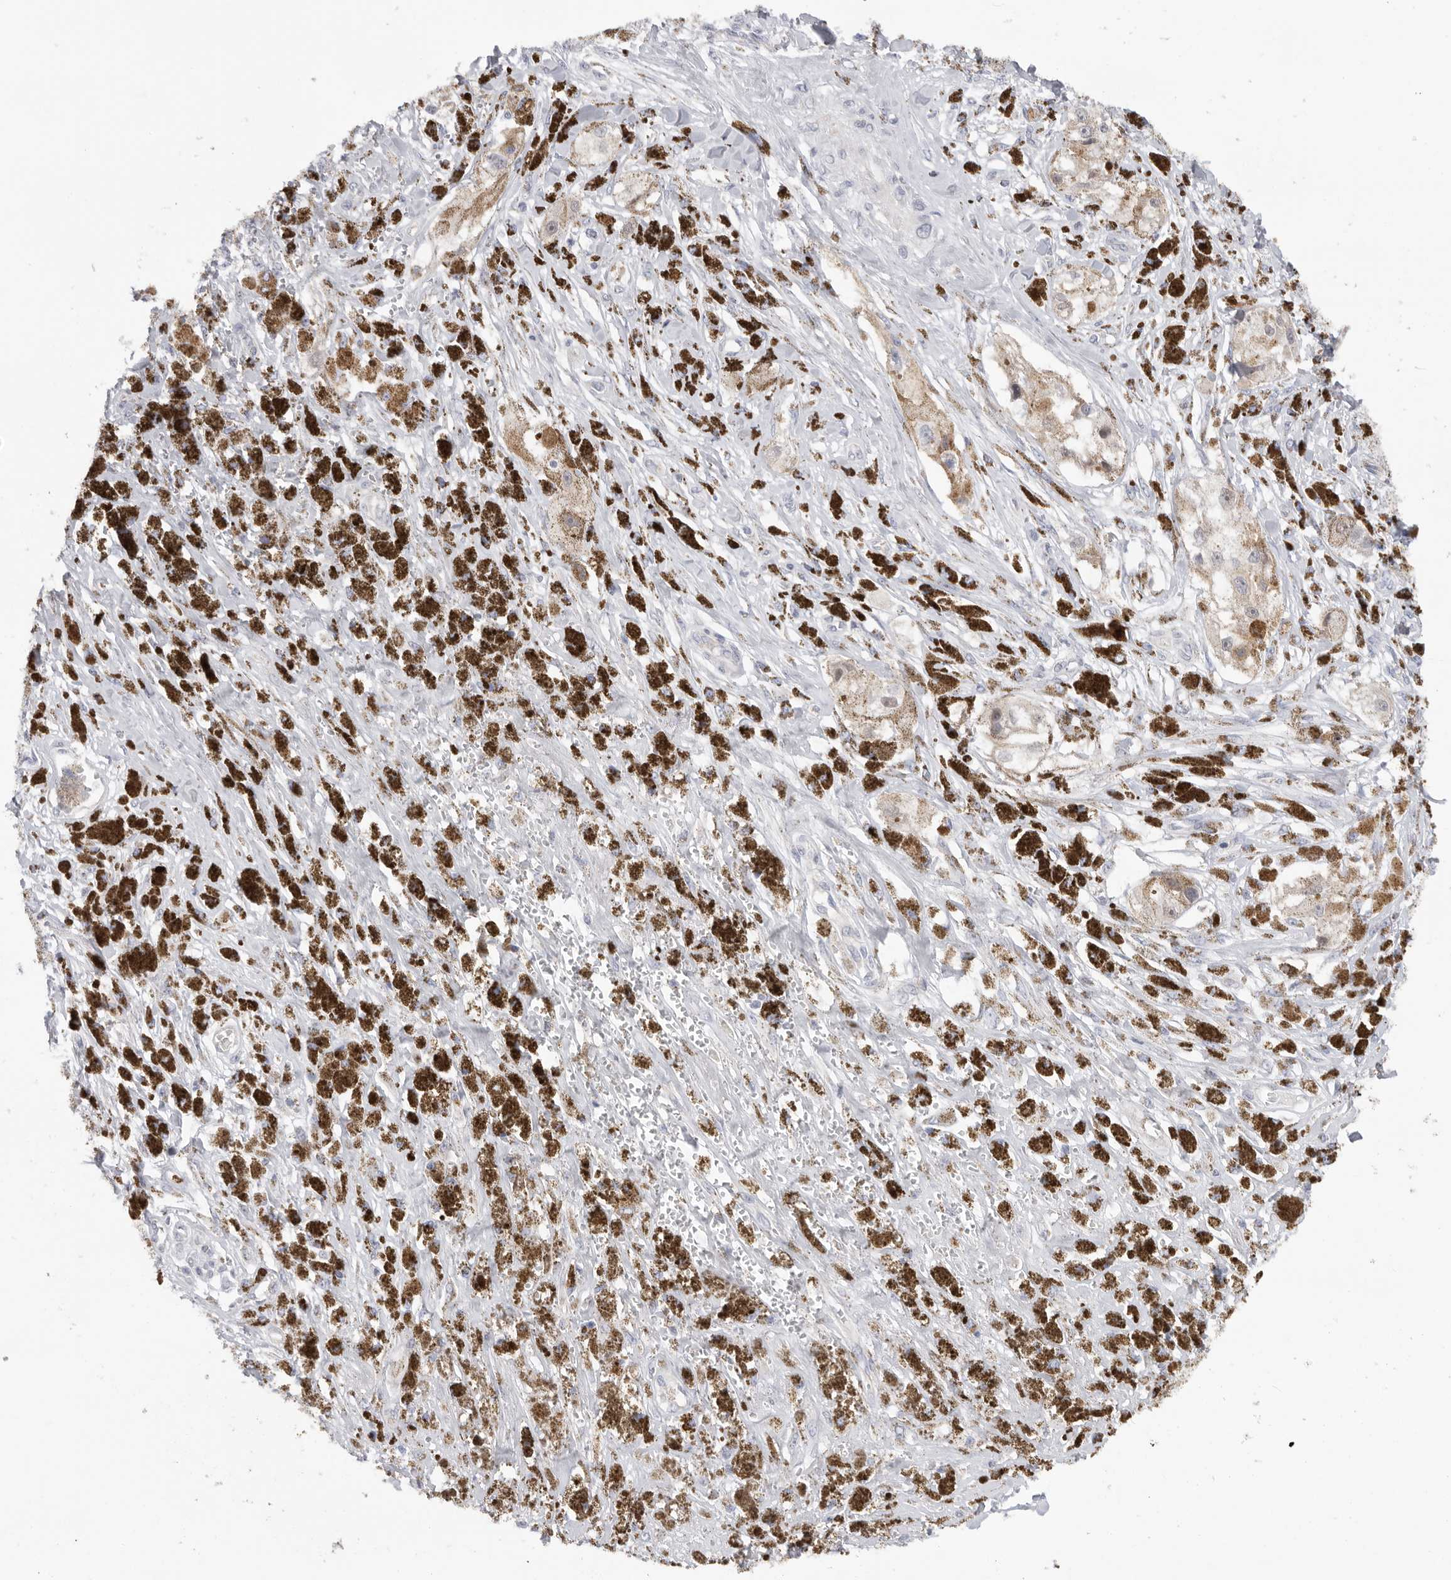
{"staining": {"intensity": "weak", "quantity": "25%-75%", "location": "cytoplasmic/membranous"}, "tissue": "melanoma", "cell_type": "Tumor cells", "image_type": "cancer", "snomed": [{"axis": "morphology", "description": "Malignant melanoma, NOS"}, {"axis": "topography", "description": "Skin"}], "caption": "Human malignant melanoma stained with a protein marker demonstrates weak staining in tumor cells.", "gene": "MTFR1L", "patient": {"sex": "male", "age": 88}}